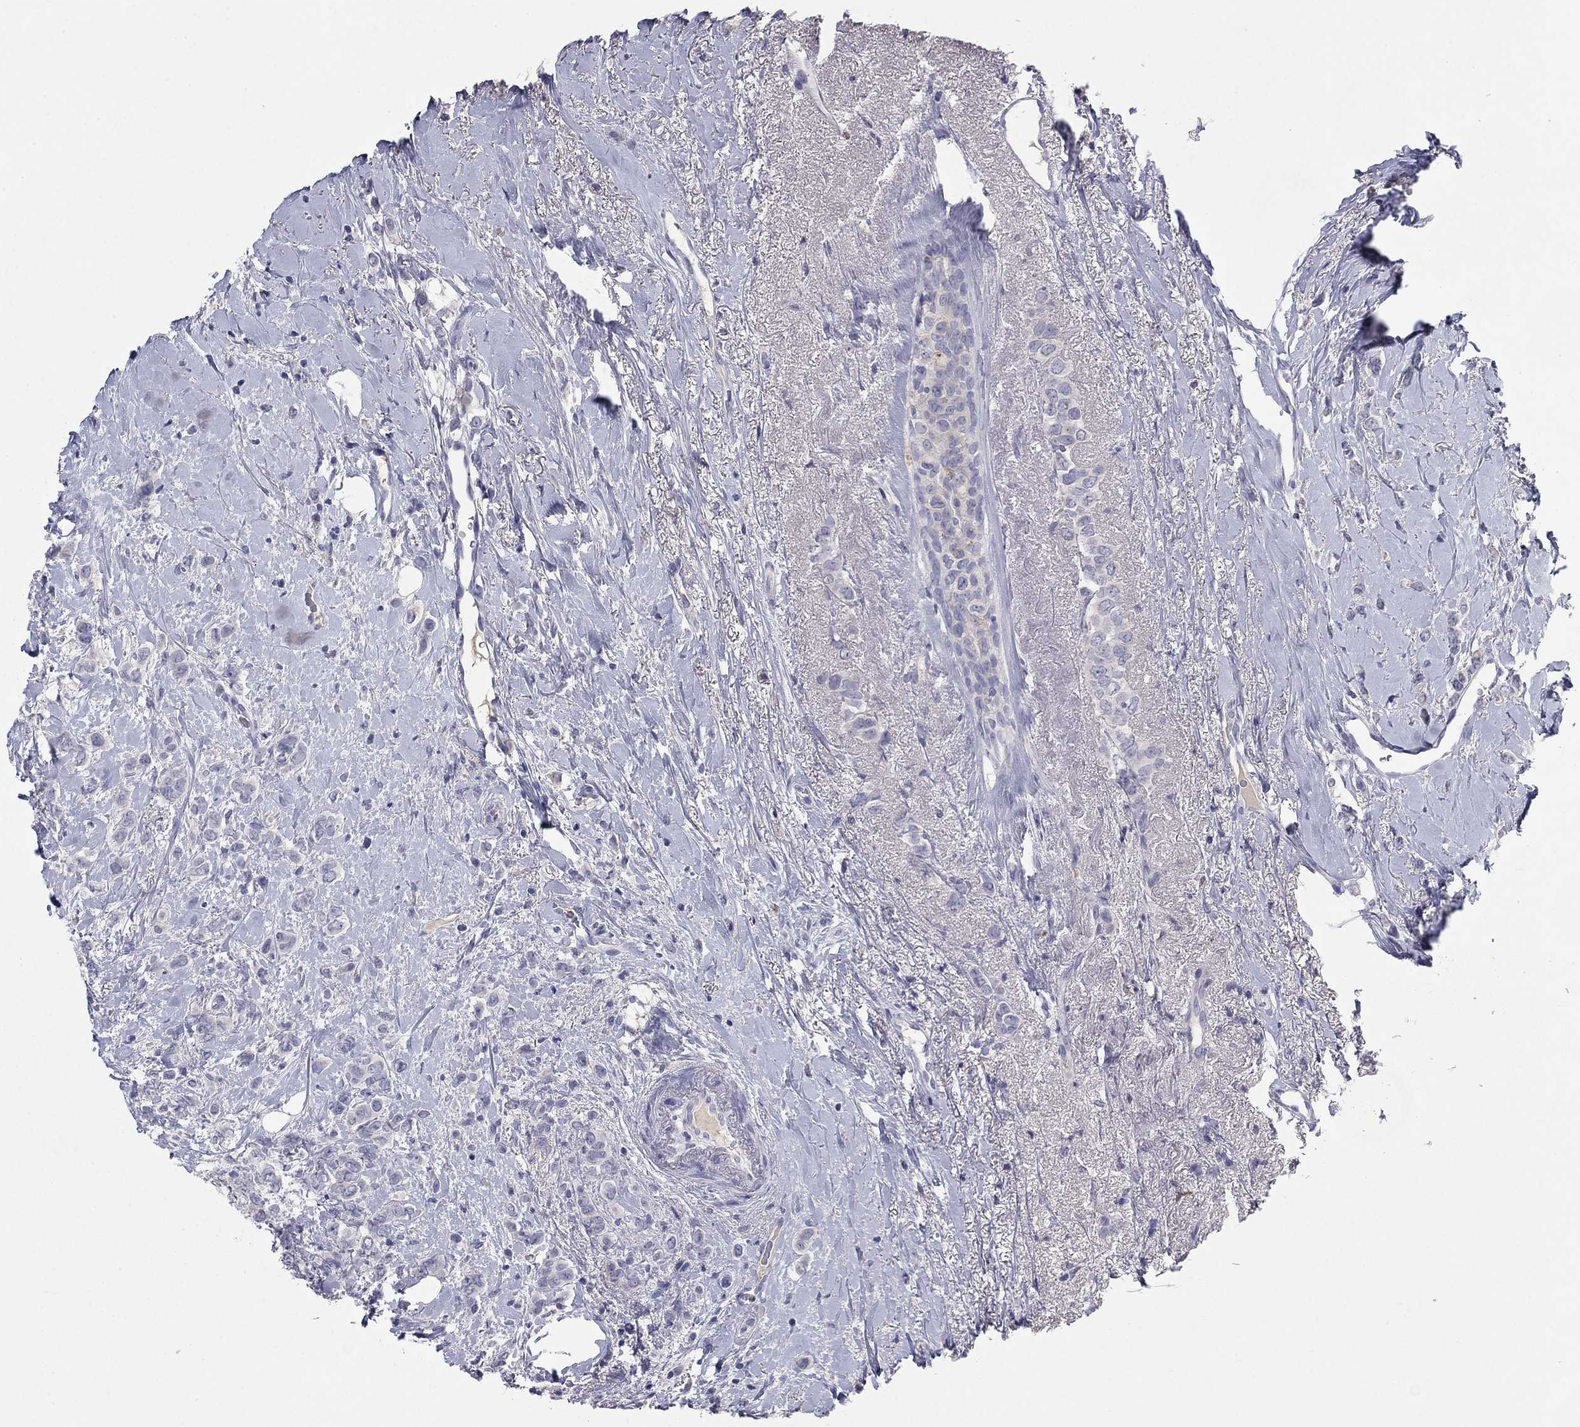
{"staining": {"intensity": "negative", "quantity": "none", "location": "none"}, "tissue": "breast cancer", "cell_type": "Tumor cells", "image_type": "cancer", "snomed": [{"axis": "morphology", "description": "Lobular carcinoma"}, {"axis": "topography", "description": "Breast"}], "caption": "Breast cancer stained for a protein using immunohistochemistry reveals no positivity tumor cells.", "gene": "CNTNAP4", "patient": {"sex": "female", "age": 66}}